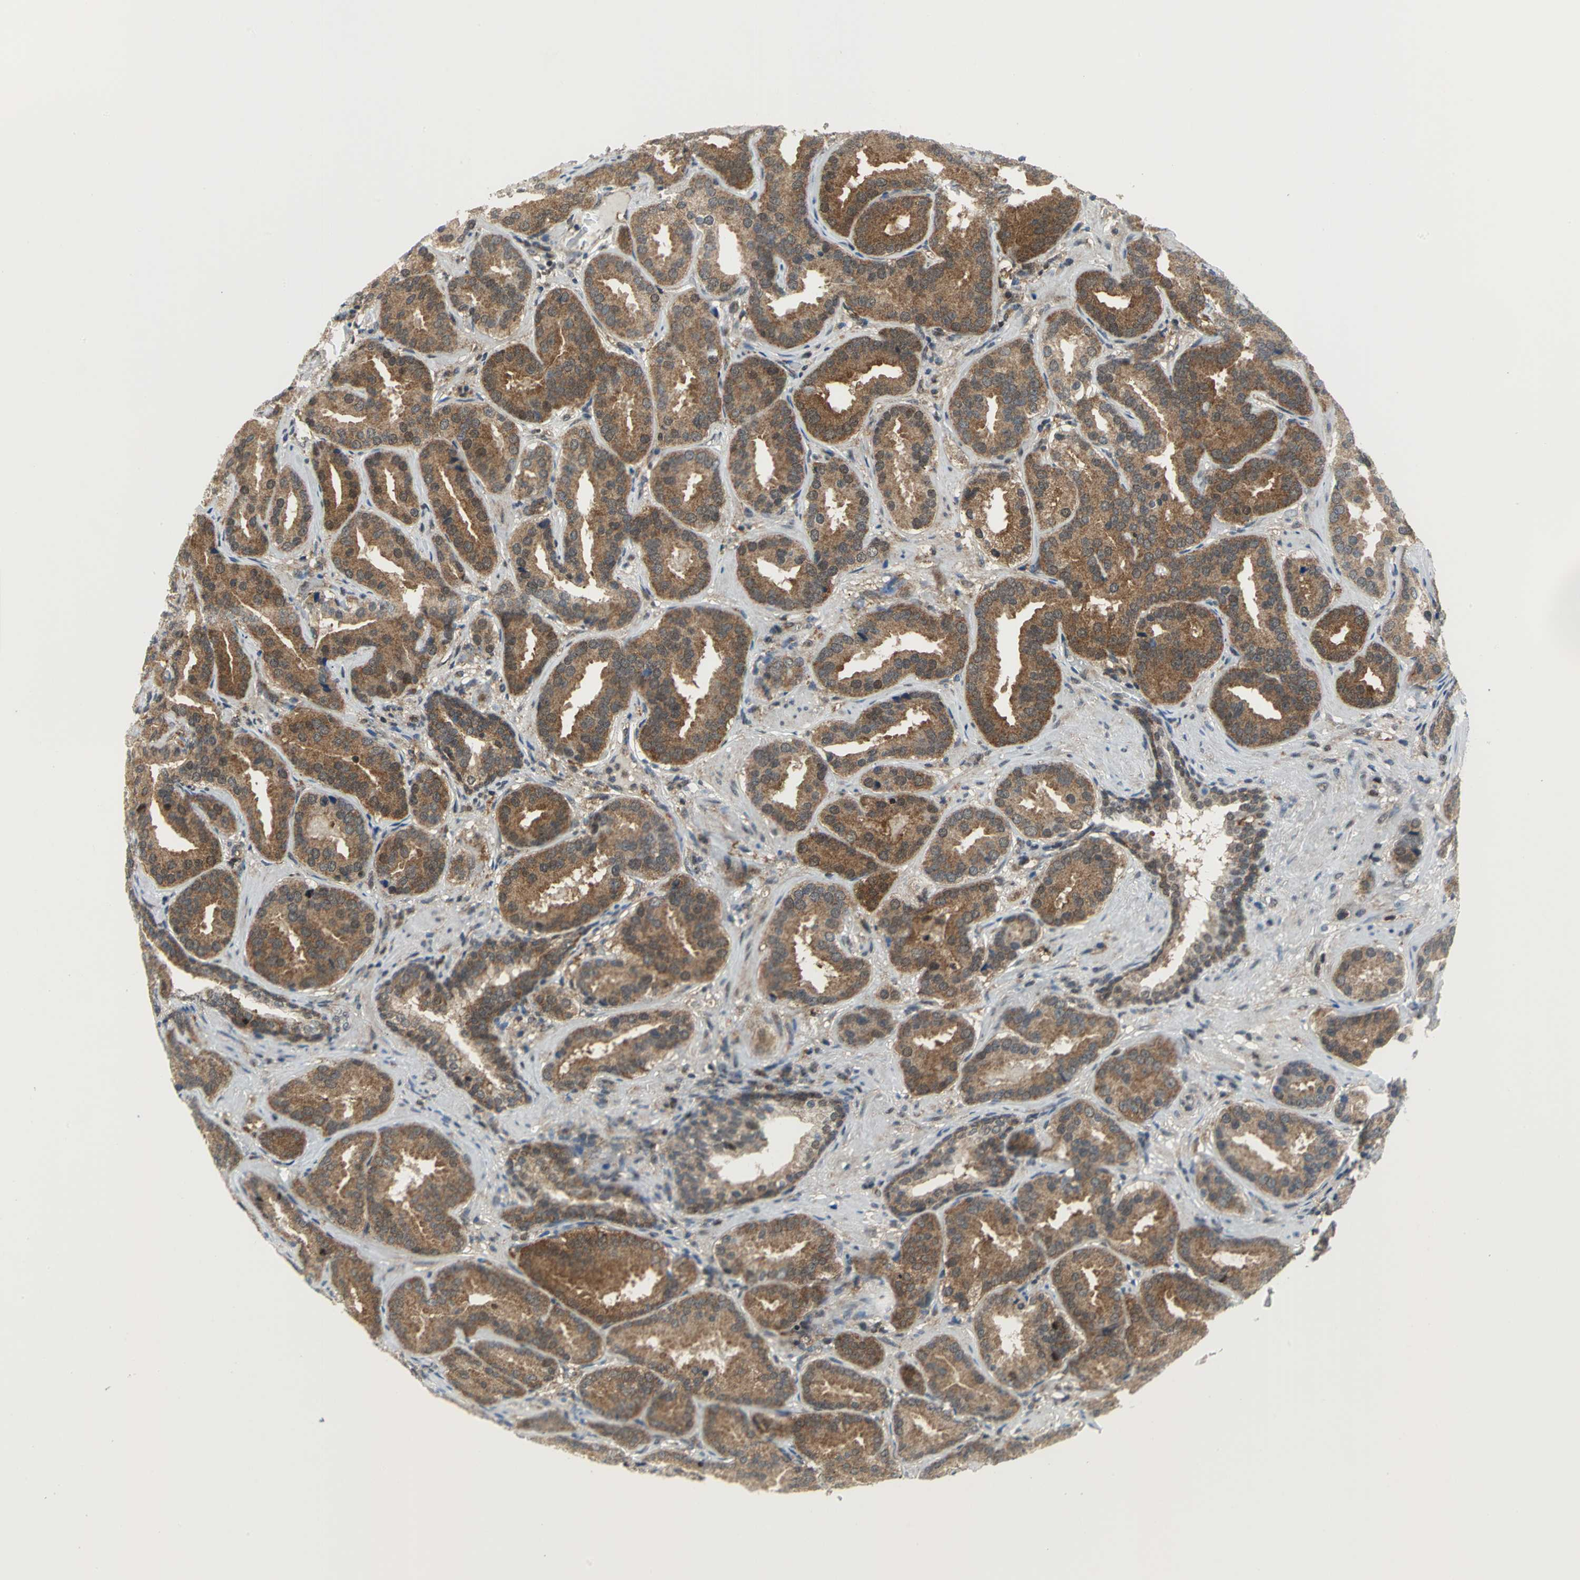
{"staining": {"intensity": "moderate", "quantity": ">75%", "location": "cytoplasmic/membranous"}, "tissue": "prostate cancer", "cell_type": "Tumor cells", "image_type": "cancer", "snomed": [{"axis": "morphology", "description": "Adenocarcinoma, Low grade"}, {"axis": "topography", "description": "Prostate"}], "caption": "Immunohistochemistry (IHC) of human prostate cancer demonstrates medium levels of moderate cytoplasmic/membranous positivity in approximately >75% of tumor cells.", "gene": "PSMA4", "patient": {"sex": "male", "age": 59}}